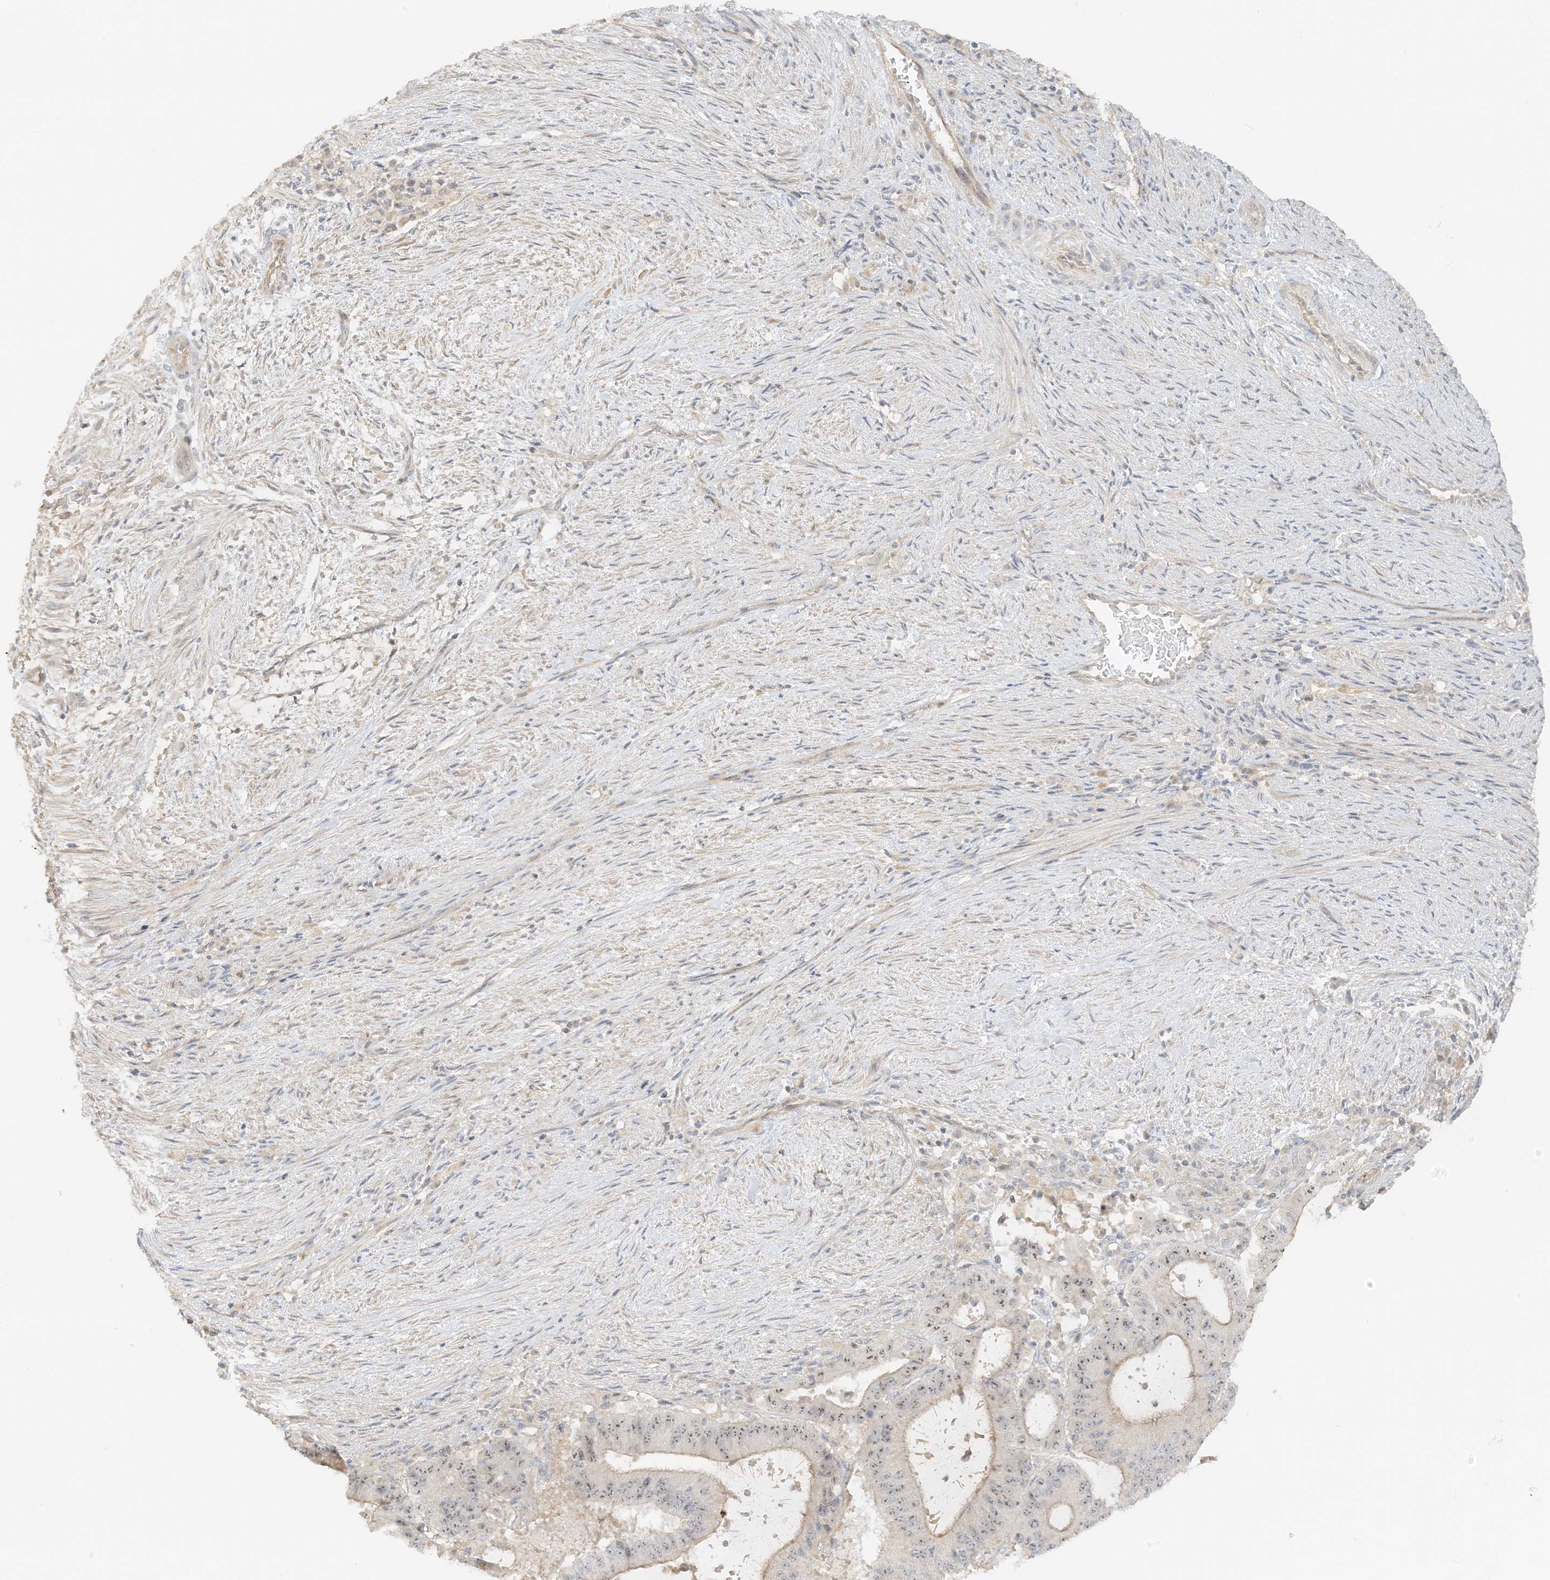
{"staining": {"intensity": "moderate", "quantity": "25%-75%", "location": "cytoplasmic/membranous,nuclear"}, "tissue": "liver cancer", "cell_type": "Tumor cells", "image_type": "cancer", "snomed": [{"axis": "morphology", "description": "Normal tissue, NOS"}, {"axis": "morphology", "description": "Cholangiocarcinoma"}, {"axis": "topography", "description": "Liver"}, {"axis": "topography", "description": "Peripheral nerve tissue"}], "caption": "Tumor cells display medium levels of moderate cytoplasmic/membranous and nuclear staining in approximately 25%-75% of cells in liver cancer. (DAB (3,3'-diaminobenzidine) IHC, brown staining for protein, blue staining for nuclei).", "gene": "ETAA1", "patient": {"sex": "female", "age": 73}}